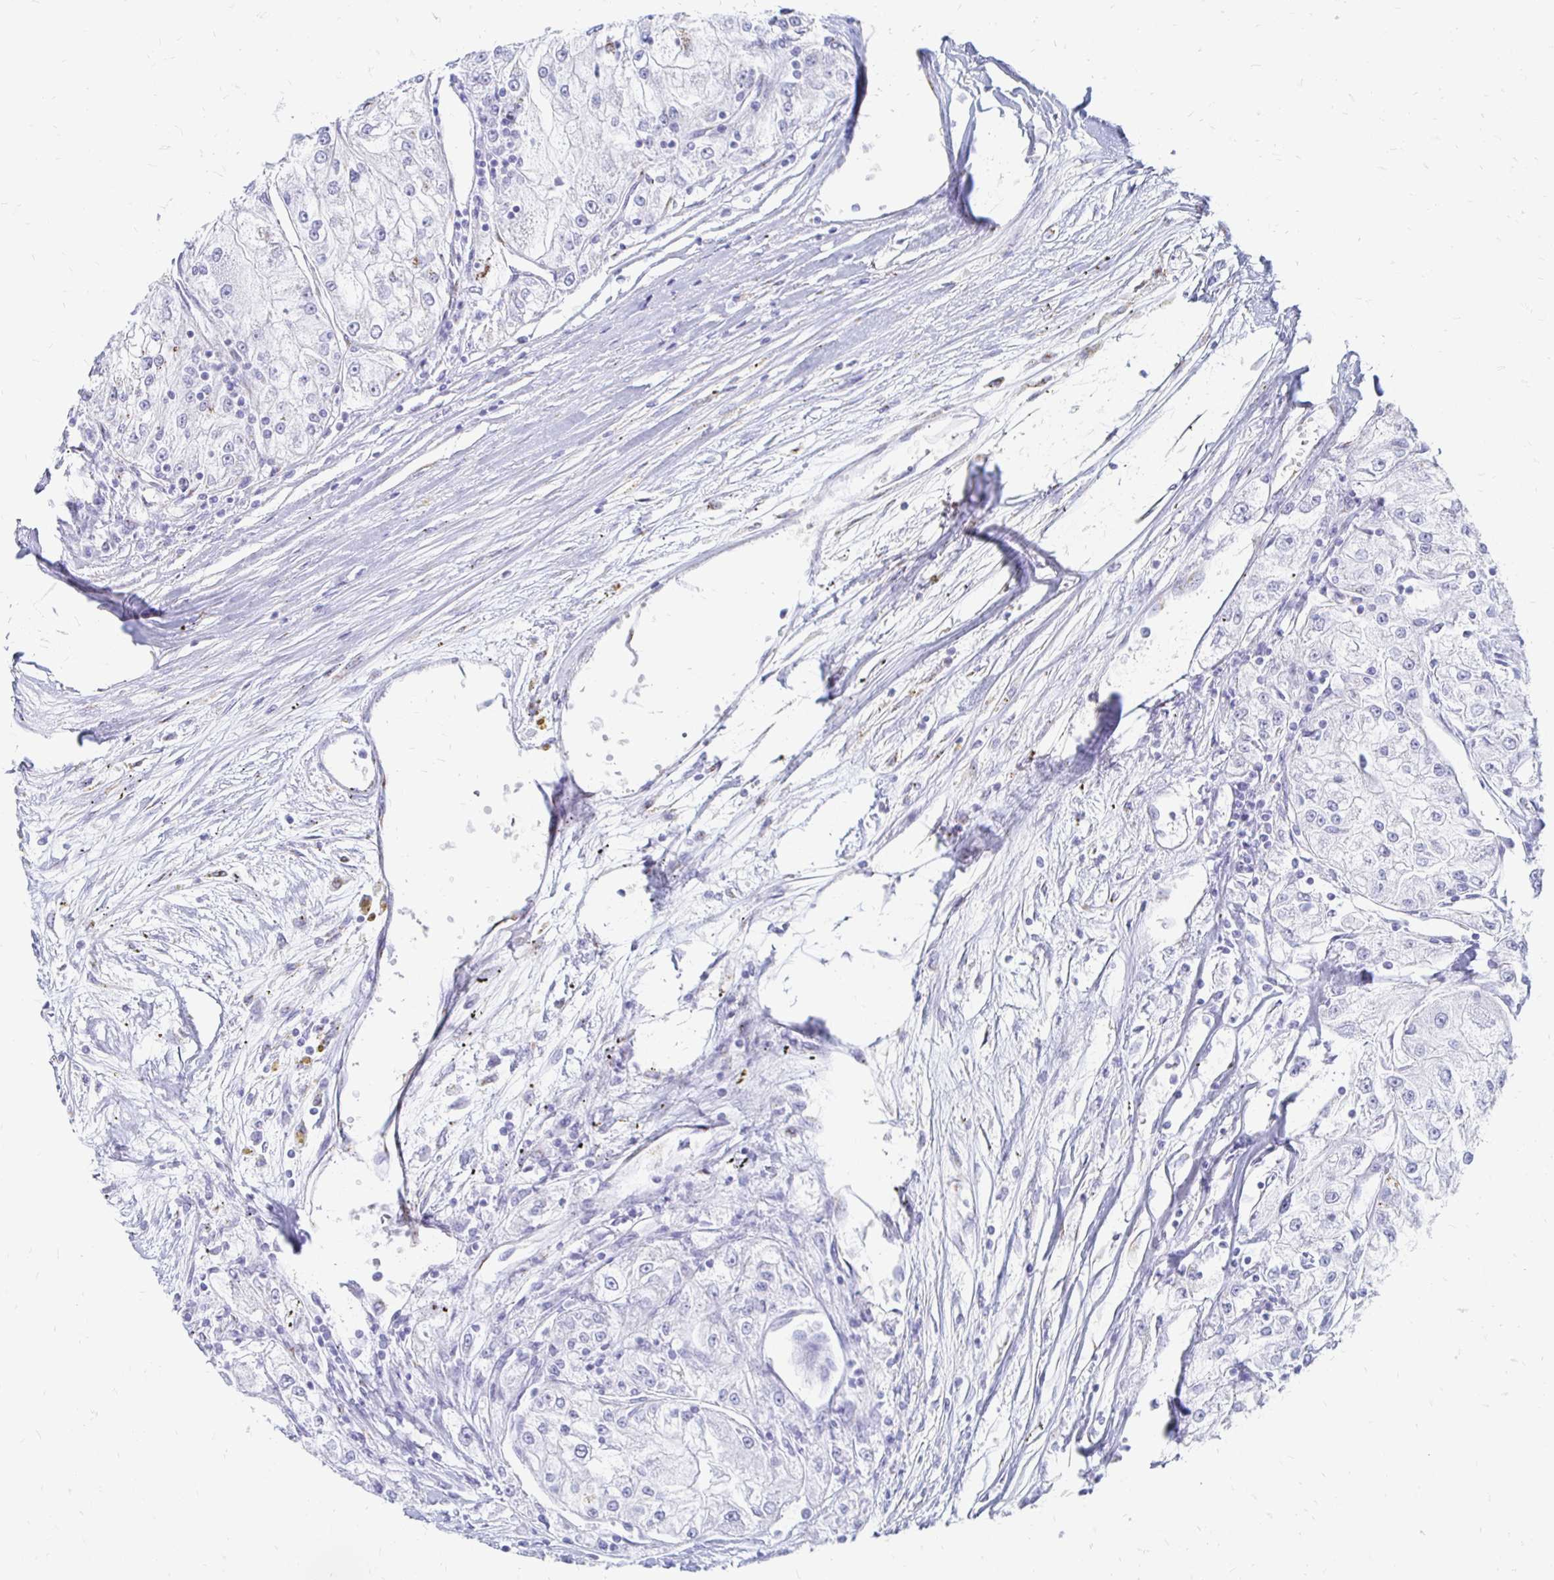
{"staining": {"intensity": "moderate", "quantity": "<25%", "location": "cytoplasmic/membranous"}, "tissue": "renal cancer", "cell_type": "Tumor cells", "image_type": "cancer", "snomed": [{"axis": "morphology", "description": "Adenocarcinoma, NOS"}, {"axis": "topography", "description": "Kidney"}], "caption": "Protein expression analysis of renal adenocarcinoma displays moderate cytoplasmic/membranous staining in about <25% of tumor cells.", "gene": "PAGE4", "patient": {"sex": "female", "age": 72}}